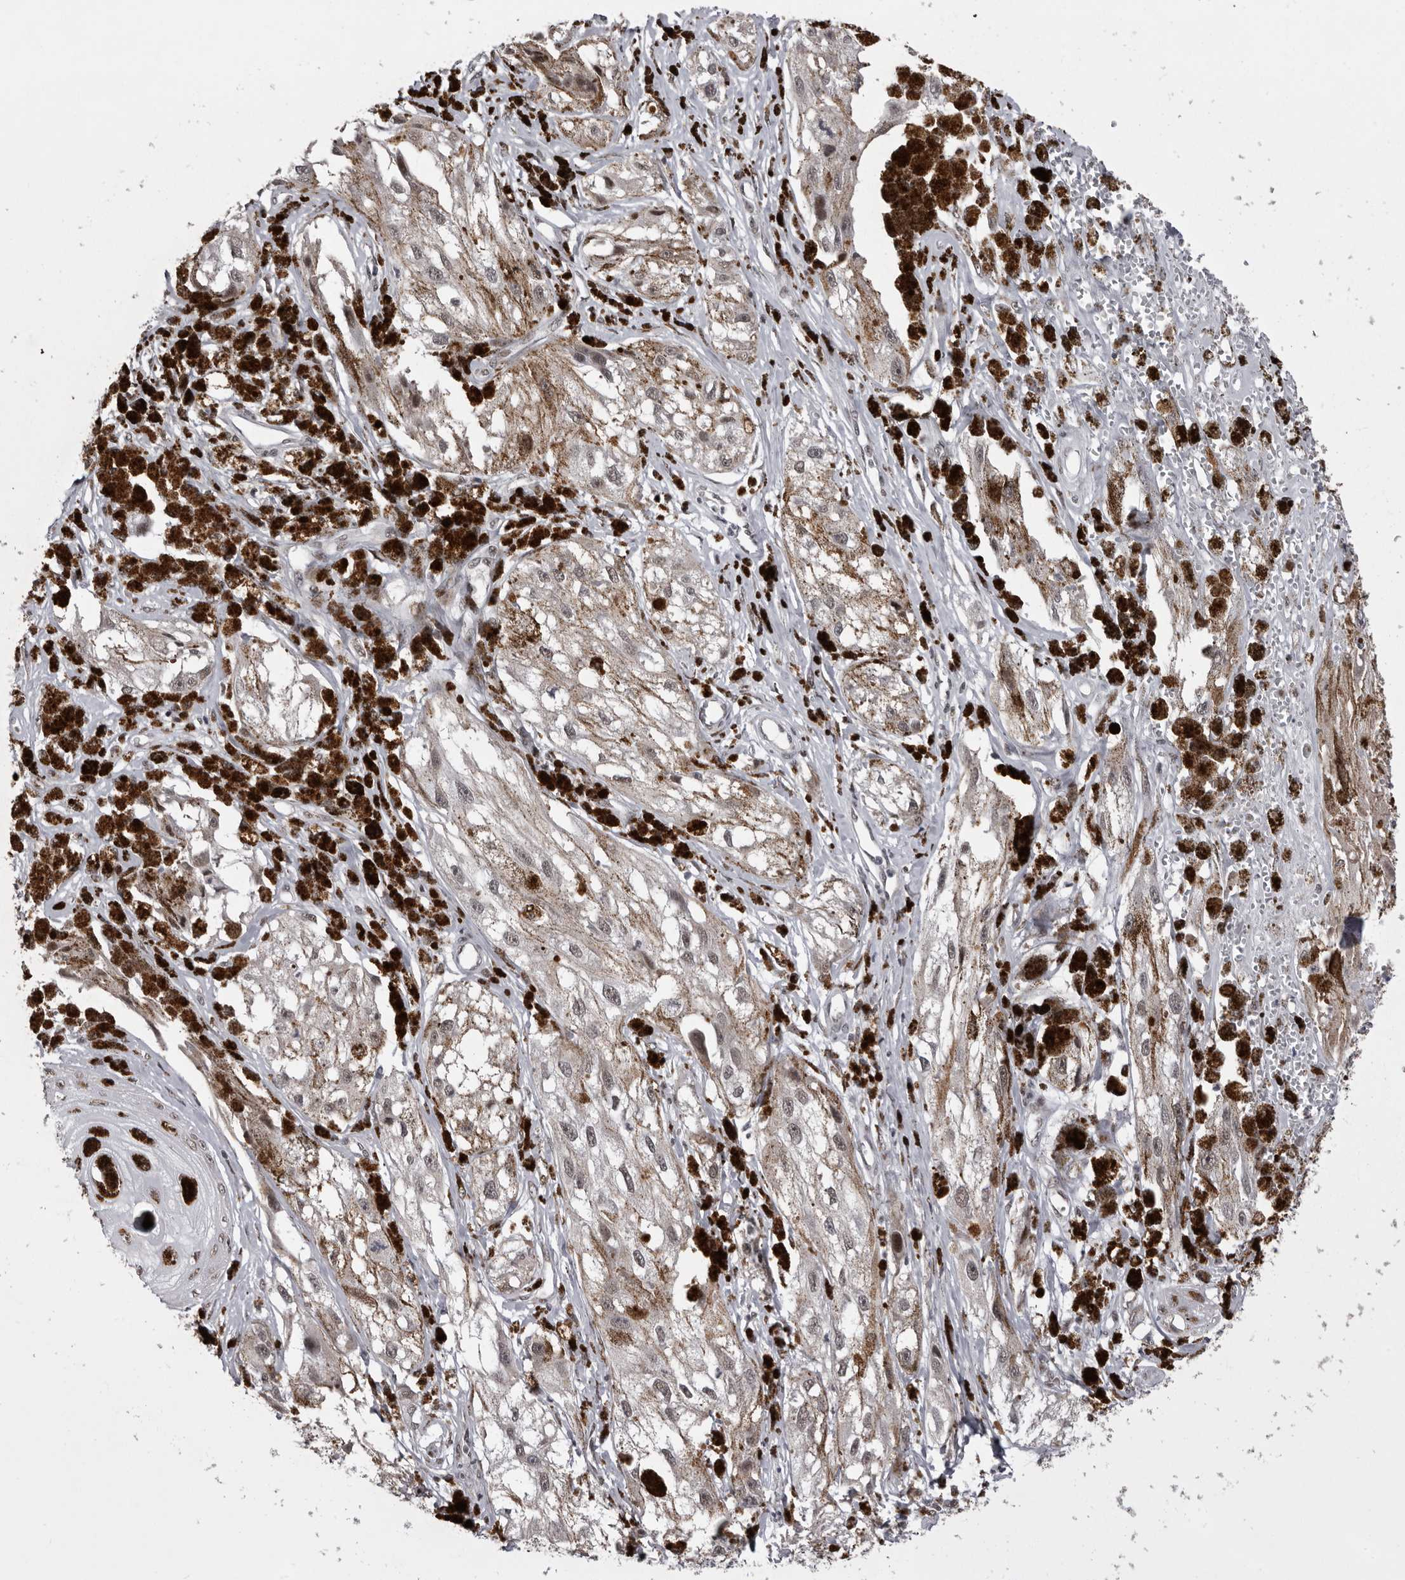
{"staining": {"intensity": "negative", "quantity": "none", "location": "none"}, "tissue": "melanoma", "cell_type": "Tumor cells", "image_type": "cancer", "snomed": [{"axis": "morphology", "description": "Malignant melanoma, NOS"}, {"axis": "topography", "description": "Skin"}], "caption": "Immunohistochemistry (IHC) histopathology image of neoplastic tissue: melanoma stained with DAB reveals no significant protein staining in tumor cells. (DAB IHC visualized using brightfield microscopy, high magnification).", "gene": "PRPF3", "patient": {"sex": "male", "age": 88}}